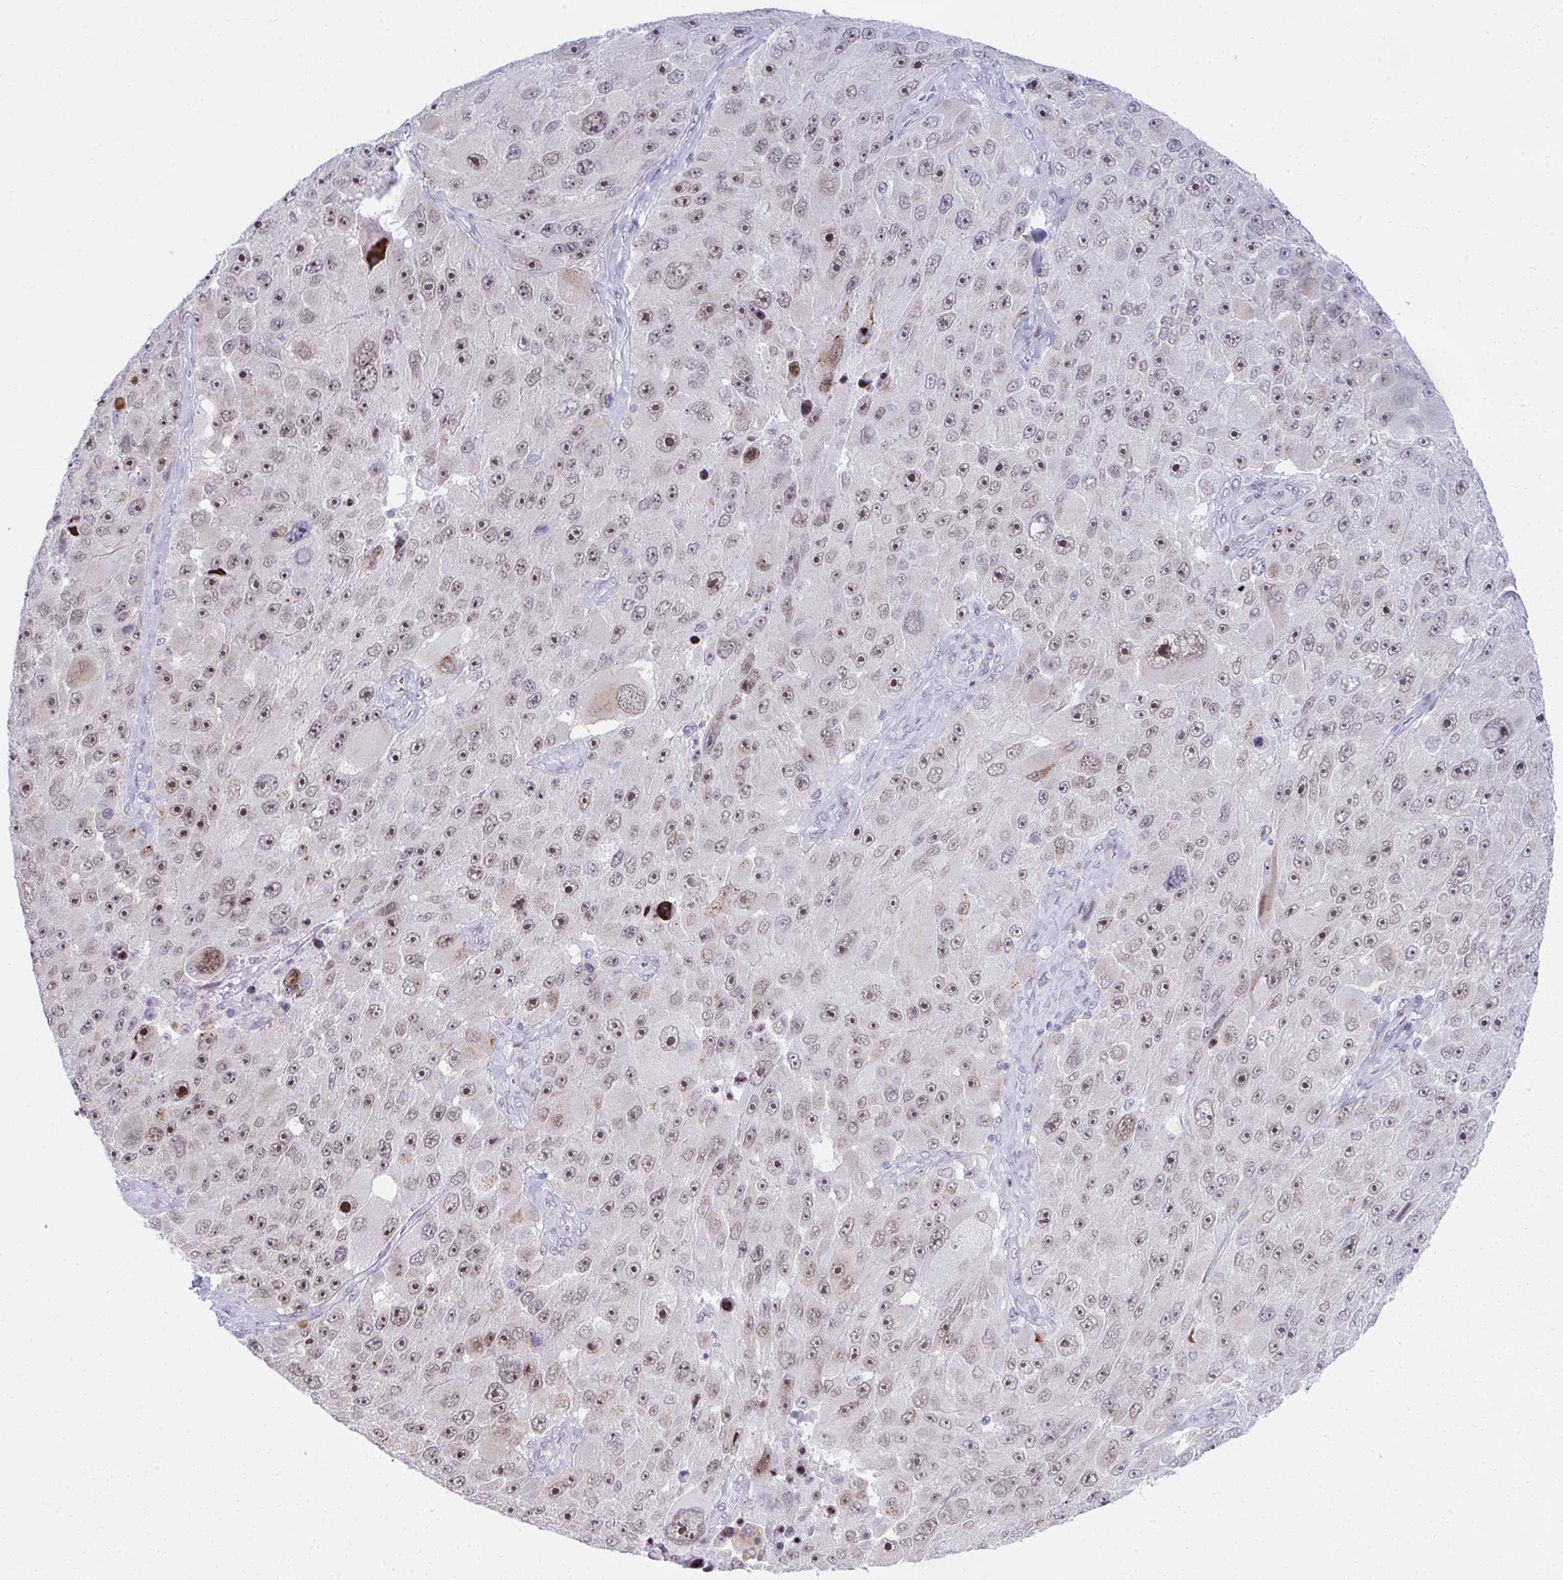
{"staining": {"intensity": "moderate", "quantity": ">75%", "location": "nuclear"}, "tissue": "melanoma", "cell_type": "Tumor cells", "image_type": "cancer", "snomed": [{"axis": "morphology", "description": "Malignant melanoma, Metastatic site"}, {"axis": "topography", "description": "Lymph node"}], "caption": "Immunohistochemical staining of human malignant melanoma (metastatic site) reveals medium levels of moderate nuclear staining in about >75% of tumor cells. Using DAB (3,3'-diaminobenzidine) (brown) and hematoxylin (blue) stains, captured at high magnification using brightfield microscopy.", "gene": "GLDN", "patient": {"sex": "male", "age": 62}}